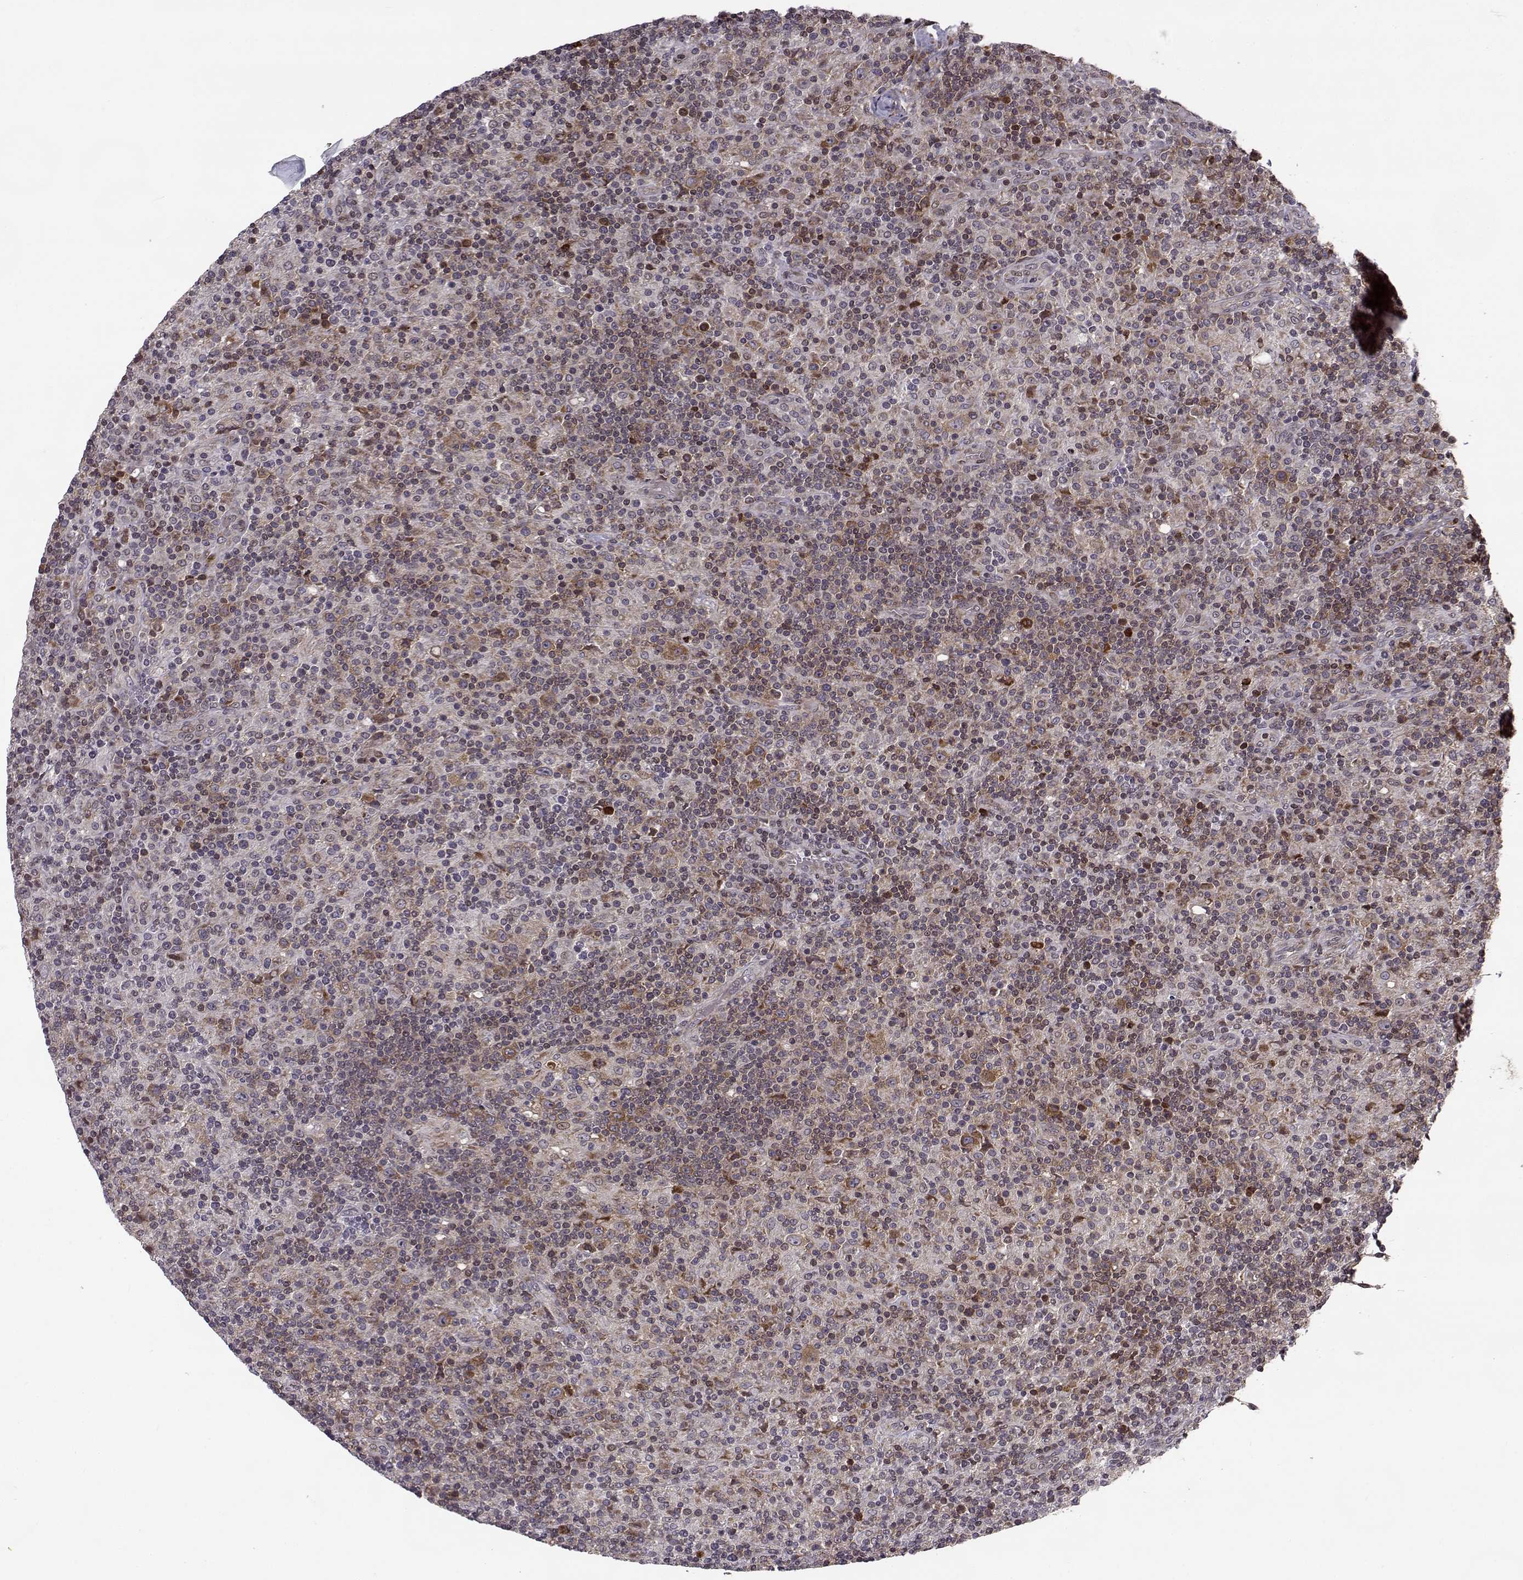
{"staining": {"intensity": "moderate", "quantity": ">75%", "location": "cytoplasmic/membranous"}, "tissue": "lymphoma", "cell_type": "Tumor cells", "image_type": "cancer", "snomed": [{"axis": "morphology", "description": "Hodgkin's disease, NOS"}, {"axis": "topography", "description": "Lymph node"}], "caption": "IHC of human Hodgkin's disease demonstrates medium levels of moderate cytoplasmic/membranous staining in about >75% of tumor cells. The staining was performed using DAB (3,3'-diaminobenzidine), with brown indicating positive protein expression. Nuclei are stained blue with hematoxylin.", "gene": "RPL31", "patient": {"sex": "male", "age": 70}}